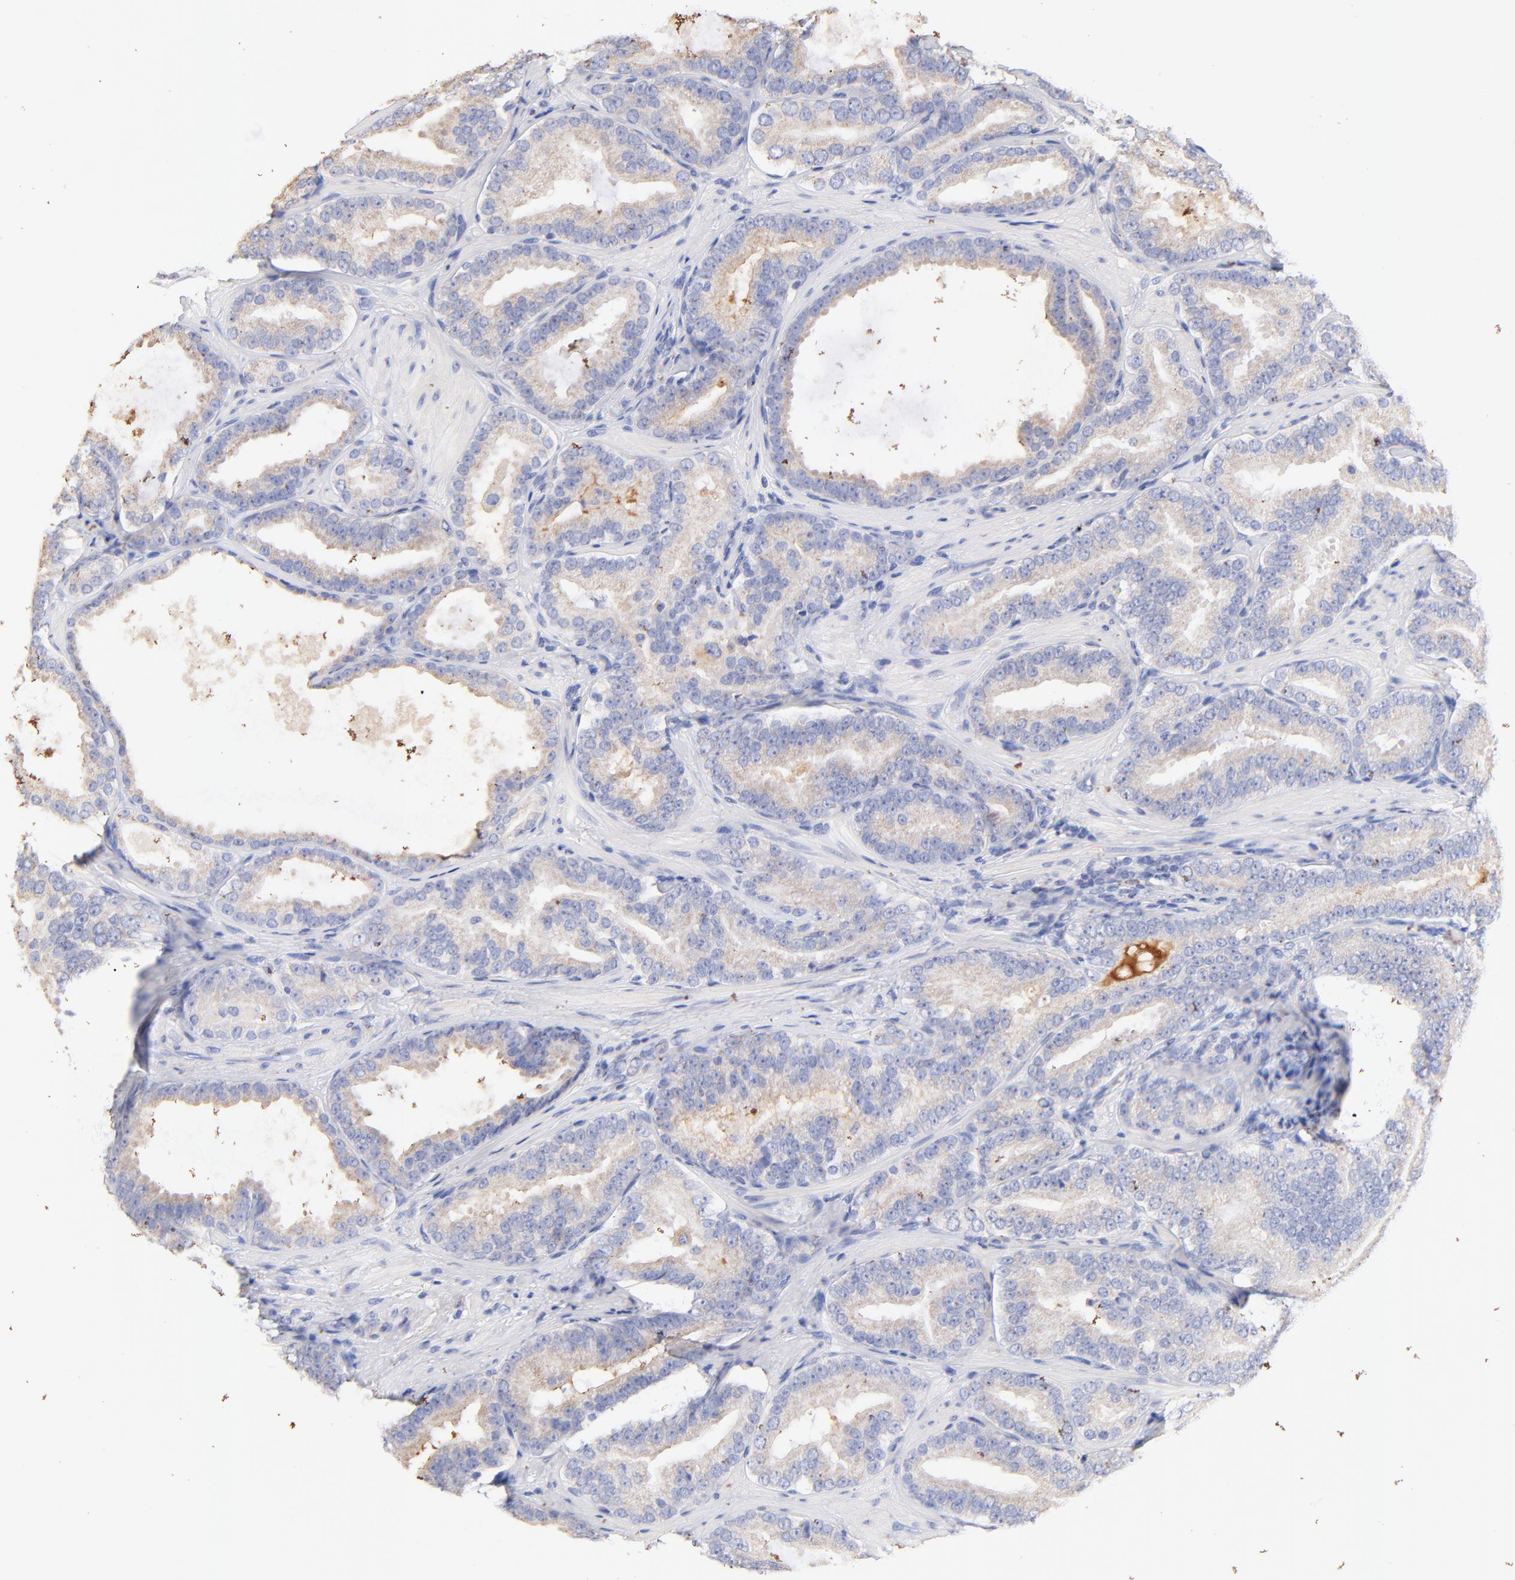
{"staining": {"intensity": "weak", "quantity": ">75%", "location": "cytoplasmic/membranous"}, "tissue": "prostate cancer", "cell_type": "Tumor cells", "image_type": "cancer", "snomed": [{"axis": "morphology", "description": "Adenocarcinoma, Low grade"}, {"axis": "topography", "description": "Prostate"}], "caption": "Tumor cells exhibit low levels of weak cytoplasmic/membranous expression in approximately >75% of cells in human prostate low-grade adenocarcinoma.", "gene": "IGLV7-43", "patient": {"sex": "male", "age": 59}}